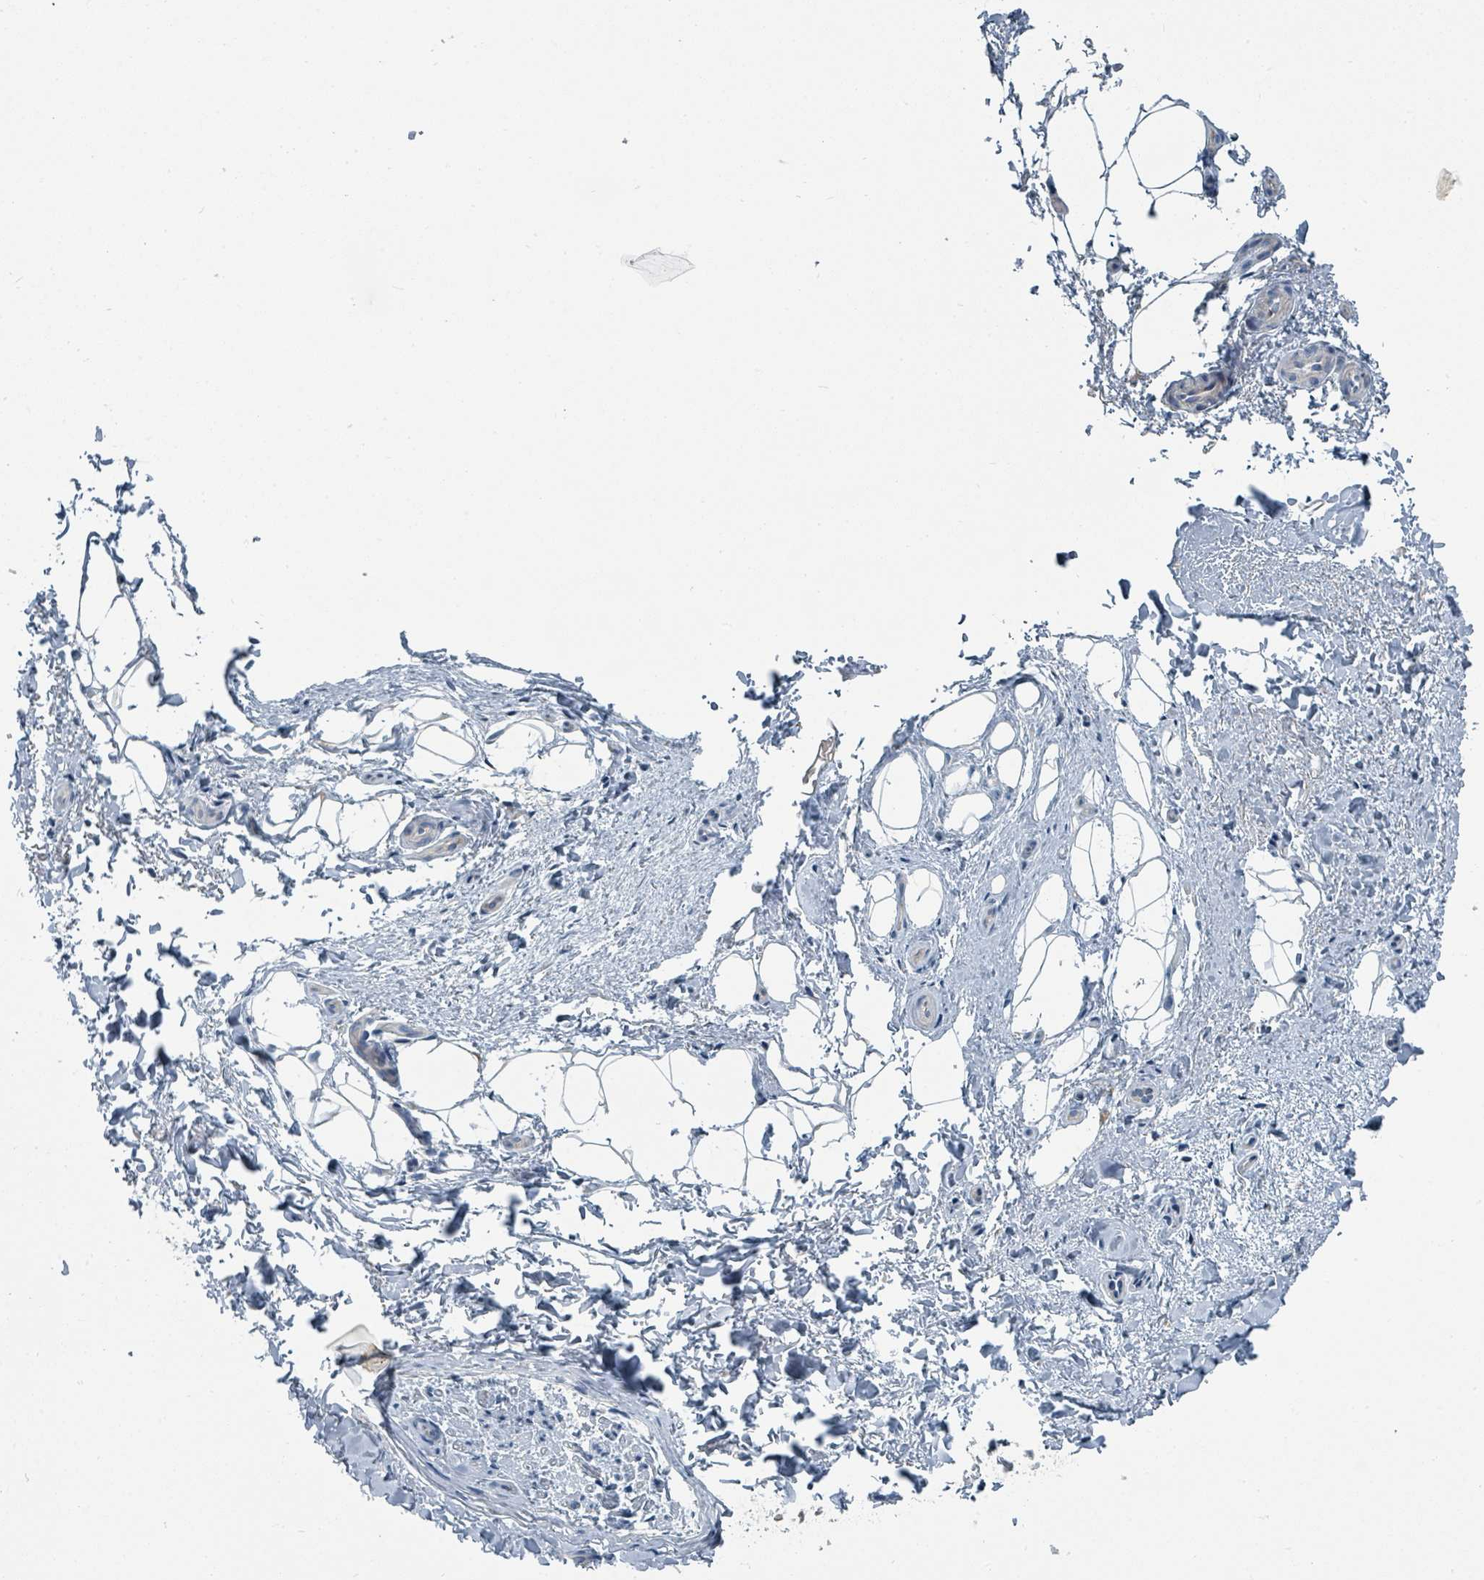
{"staining": {"intensity": "negative", "quantity": "none", "location": "none"}, "tissue": "adipose tissue", "cell_type": "Adipocytes", "image_type": "normal", "snomed": [{"axis": "morphology", "description": "Normal tissue, NOS"}, {"axis": "topography", "description": "Peripheral nerve tissue"}], "caption": "DAB immunohistochemical staining of normal human adipose tissue displays no significant positivity in adipocytes. The staining was performed using DAB to visualize the protein expression in brown, while the nuclei were stained in blue with hematoxylin (Magnification: 20x).", "gene": "SLC25A23", "patient": {"sex": "female", "age": 61}}